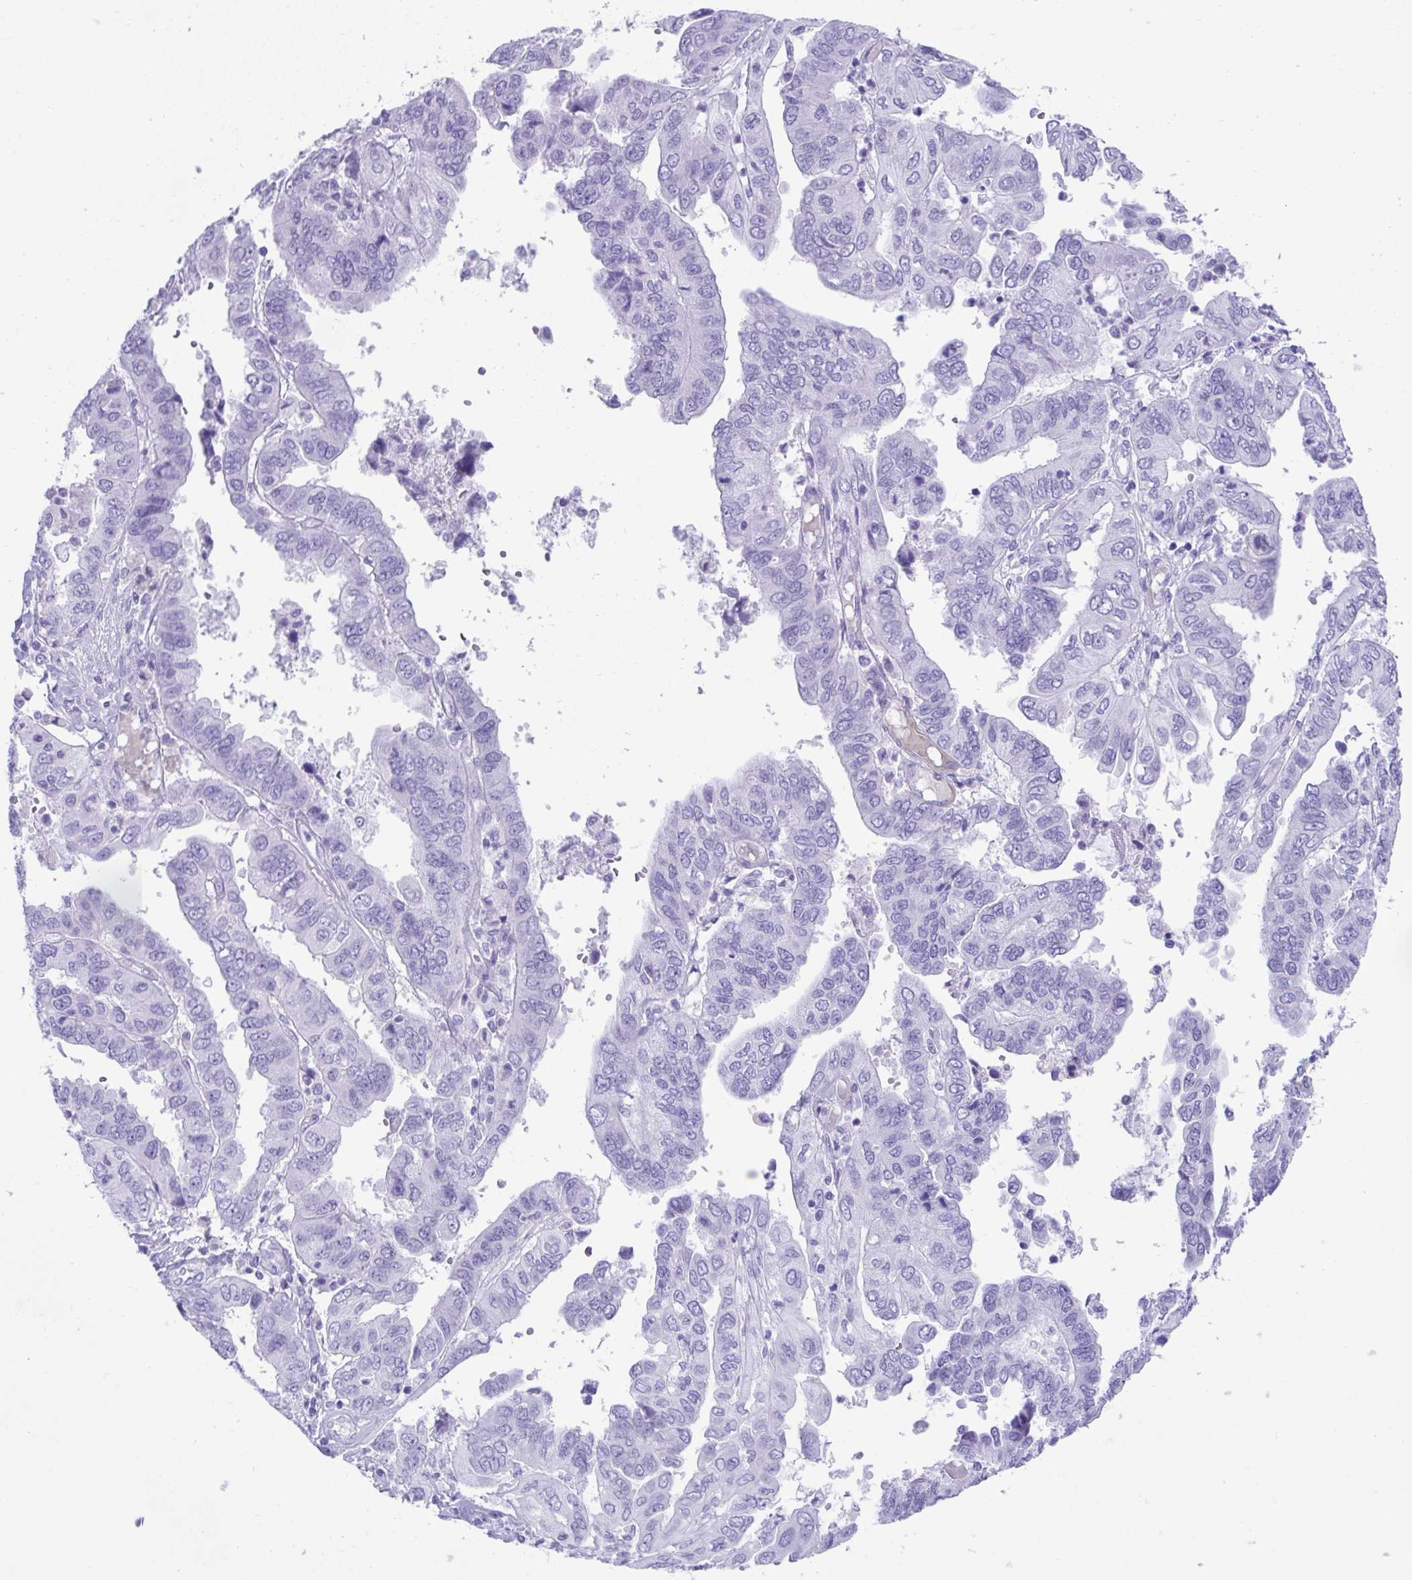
{"staining": {"intensity": "negative", "quantity": "none", "location": "none"}, "tissue": "ovarian cancer", "cell_type": "Tumor cells", "image_type": "cancer", "snomed": [{"axis": "morphology", "description": "Cystadenocarcinoma, serous, NOS"}, {"axis": "topography", "description": "Ovary"}], "caption": "The histopathology image exhibits no significant staining in tumor cells of ovarian cancer.", "gene": "PSCA", "patient": {"sex": "female", "age": 79}}